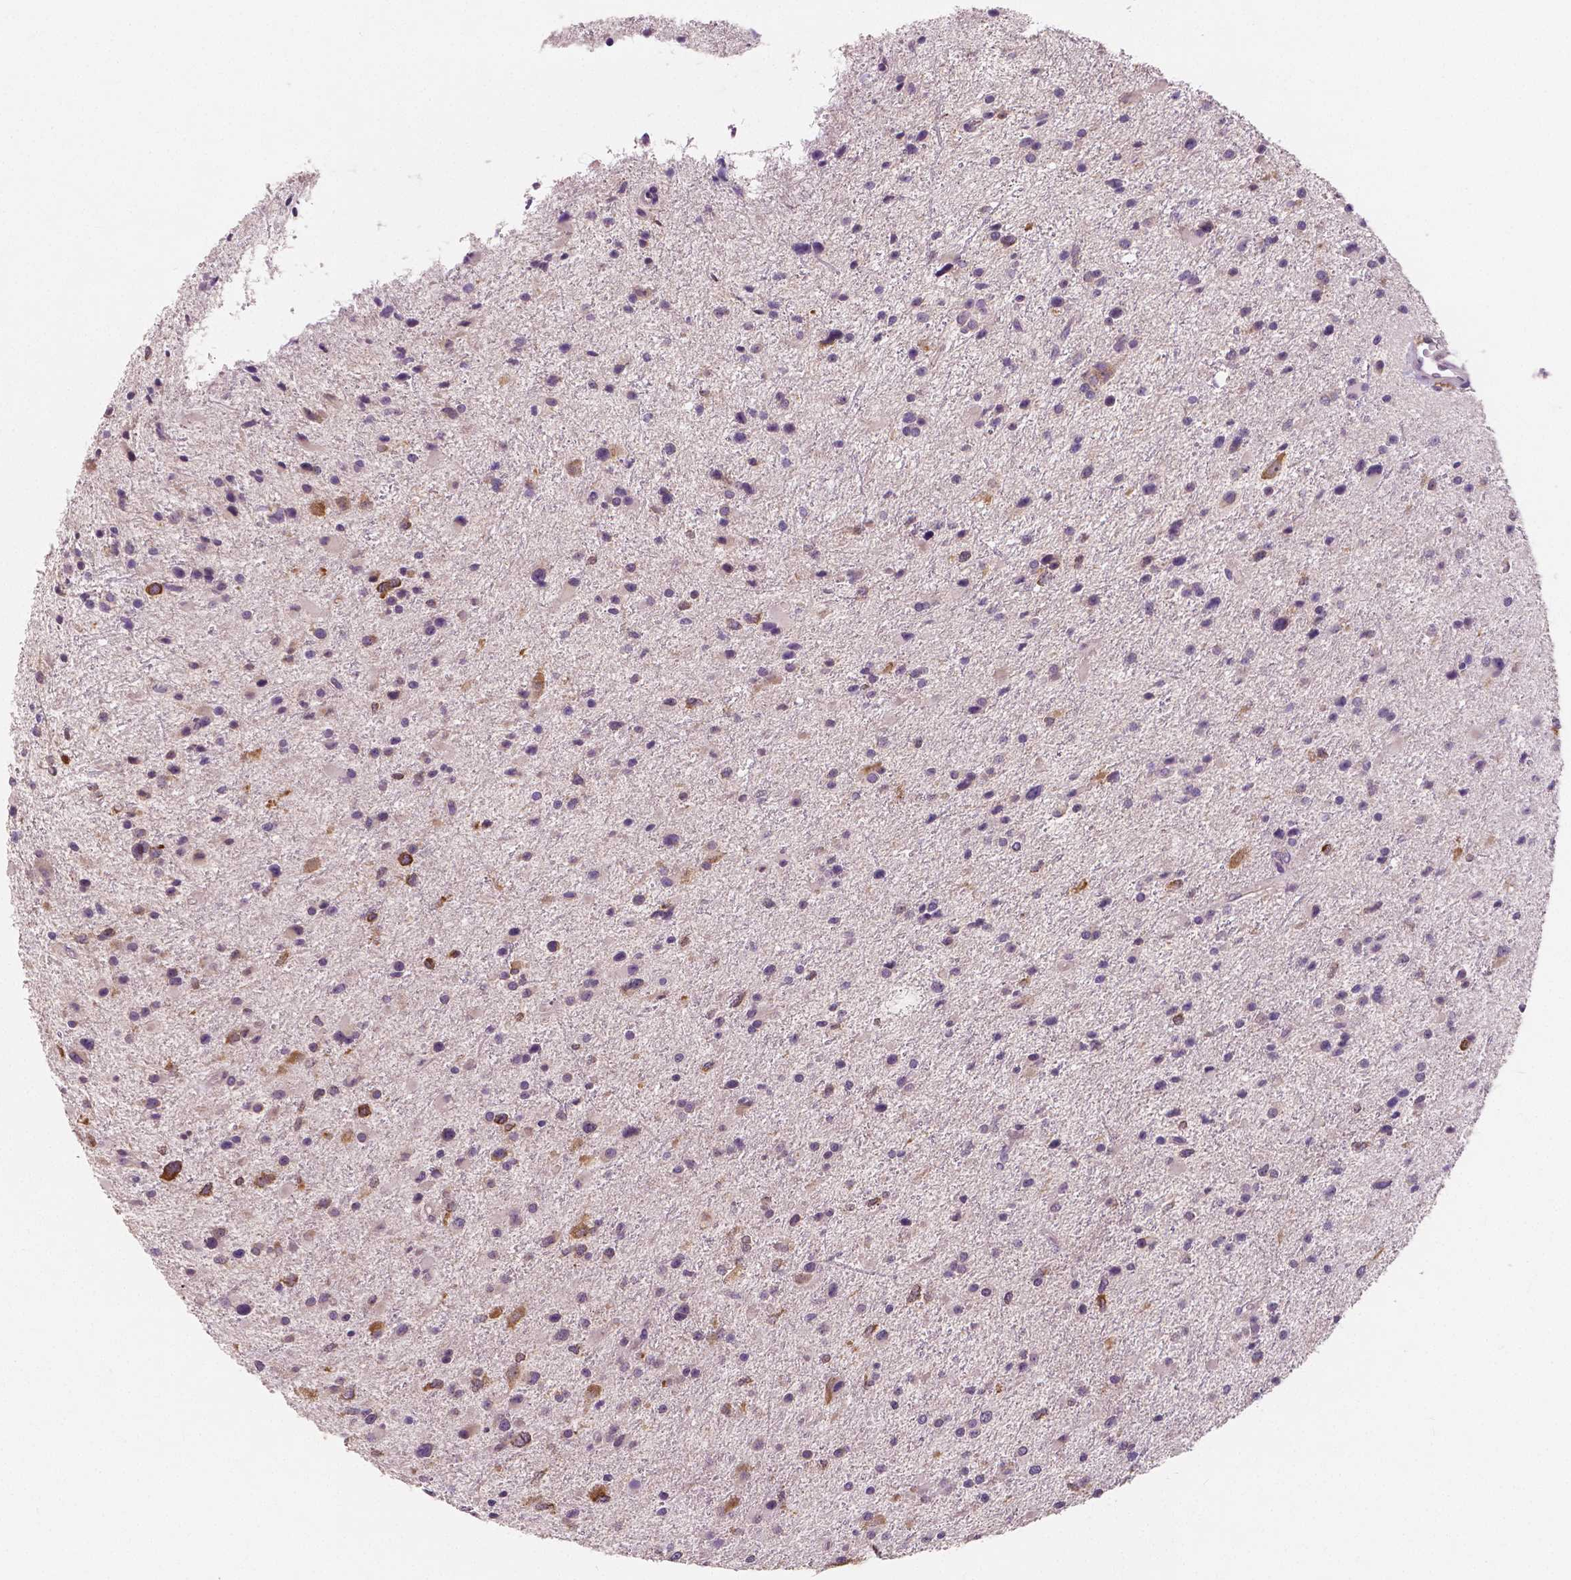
{"staining": {"intensity": "moderate", "quantity": "<25%", "location": "cytoplasmic/membranous"}, "tissue": "glioma", "cell_type": "Tumor cells", "image_type": "cancer", "snomed": [{"axis": "morphology", "description": "Glioma, malignant, Low grade"}, {"axis": "topography", "description": "Brain"}], "caption": "Protein analysis of glioma tissue displays moderate cytoplasmic/membranous staining in about <25% of tumor cells.", "gene": "LSM14B", "patient": {"sex": "female", "age": 32}}